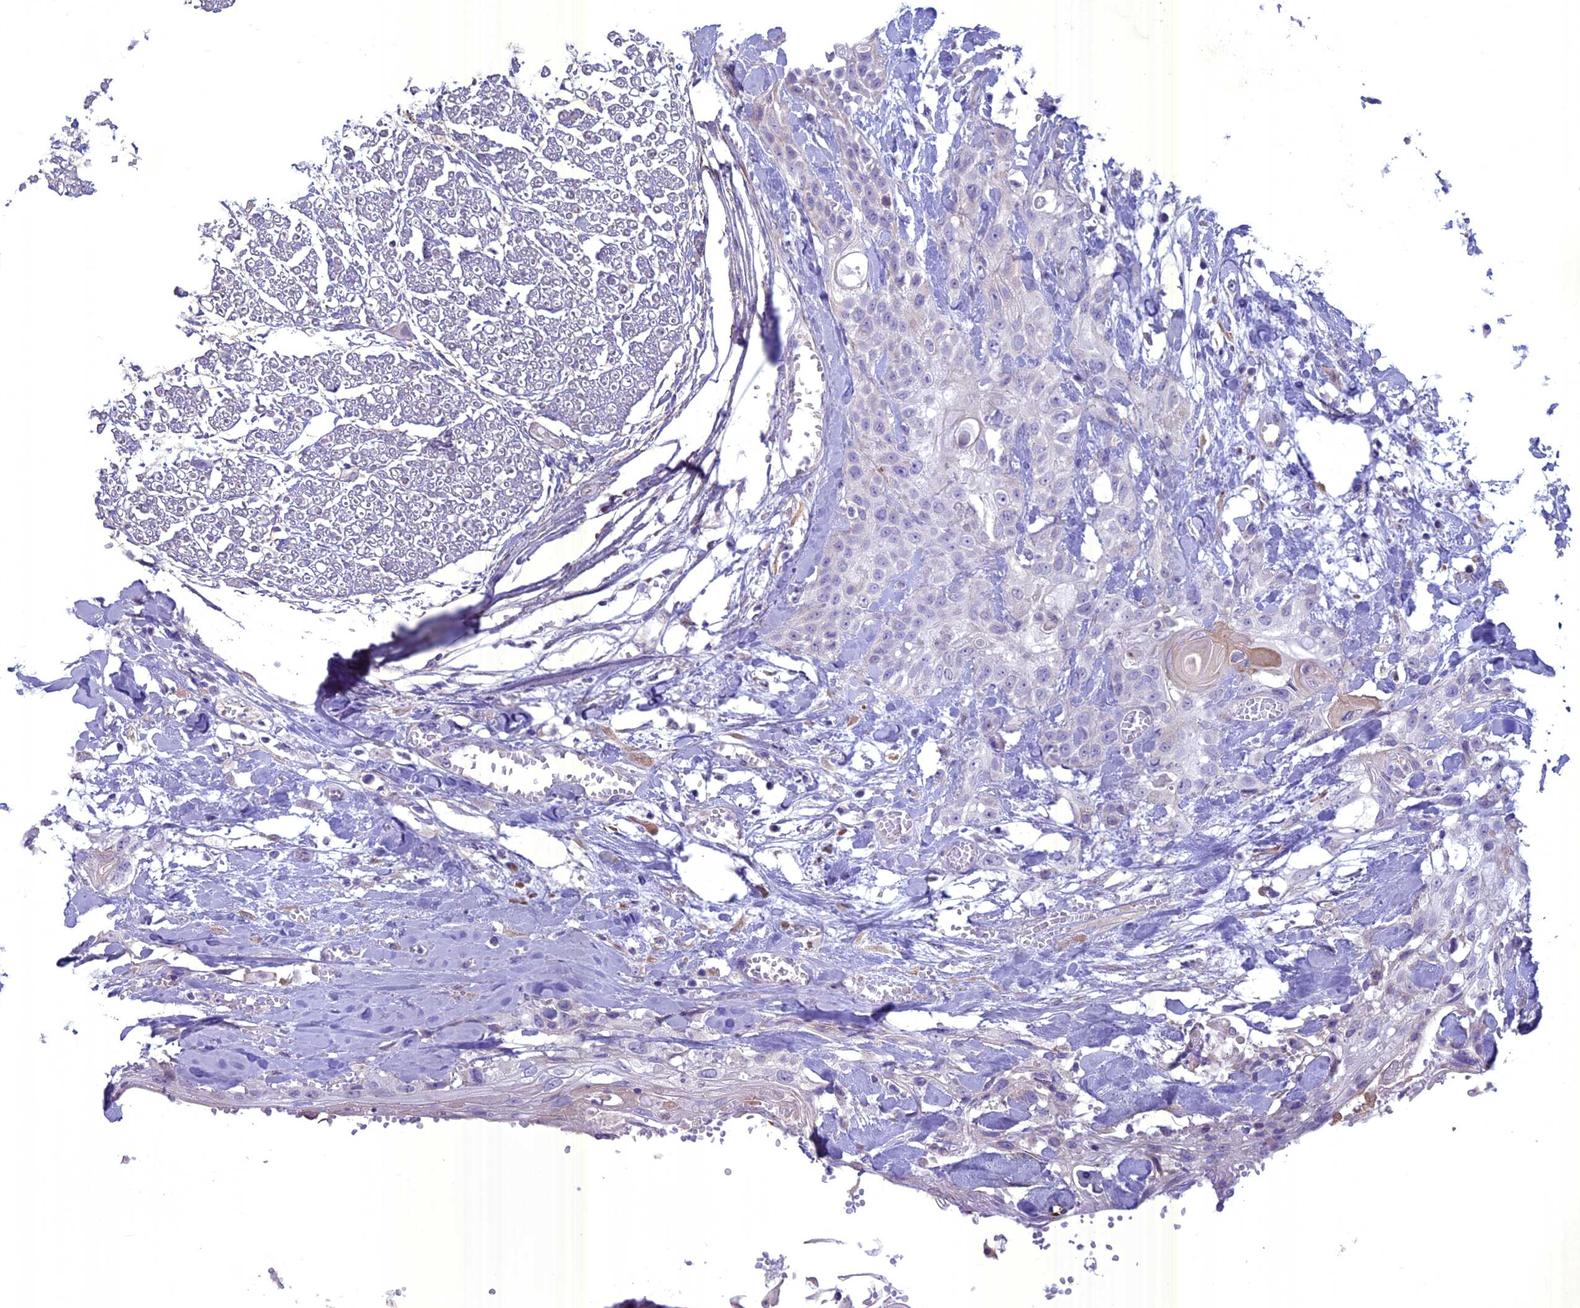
{"staining": {"intensity": "negative", "quantity": "none", "location": "none"}, "tissue": "head and neck cancer", "cell_type": "Tumor cells", "image_type": "cancer", "snomed": [{"axis": "morphology", "description": "Squamous cell carcinoma, NOS"}, {"axis": "topography", "description": "Head-Neck"}], "caption": "Tumor cells show no significant protein staining in squamous cell carcinoma (head and neck).", "gene": "SPHKAP", "patient": {"sex": "female", "age": 43}}